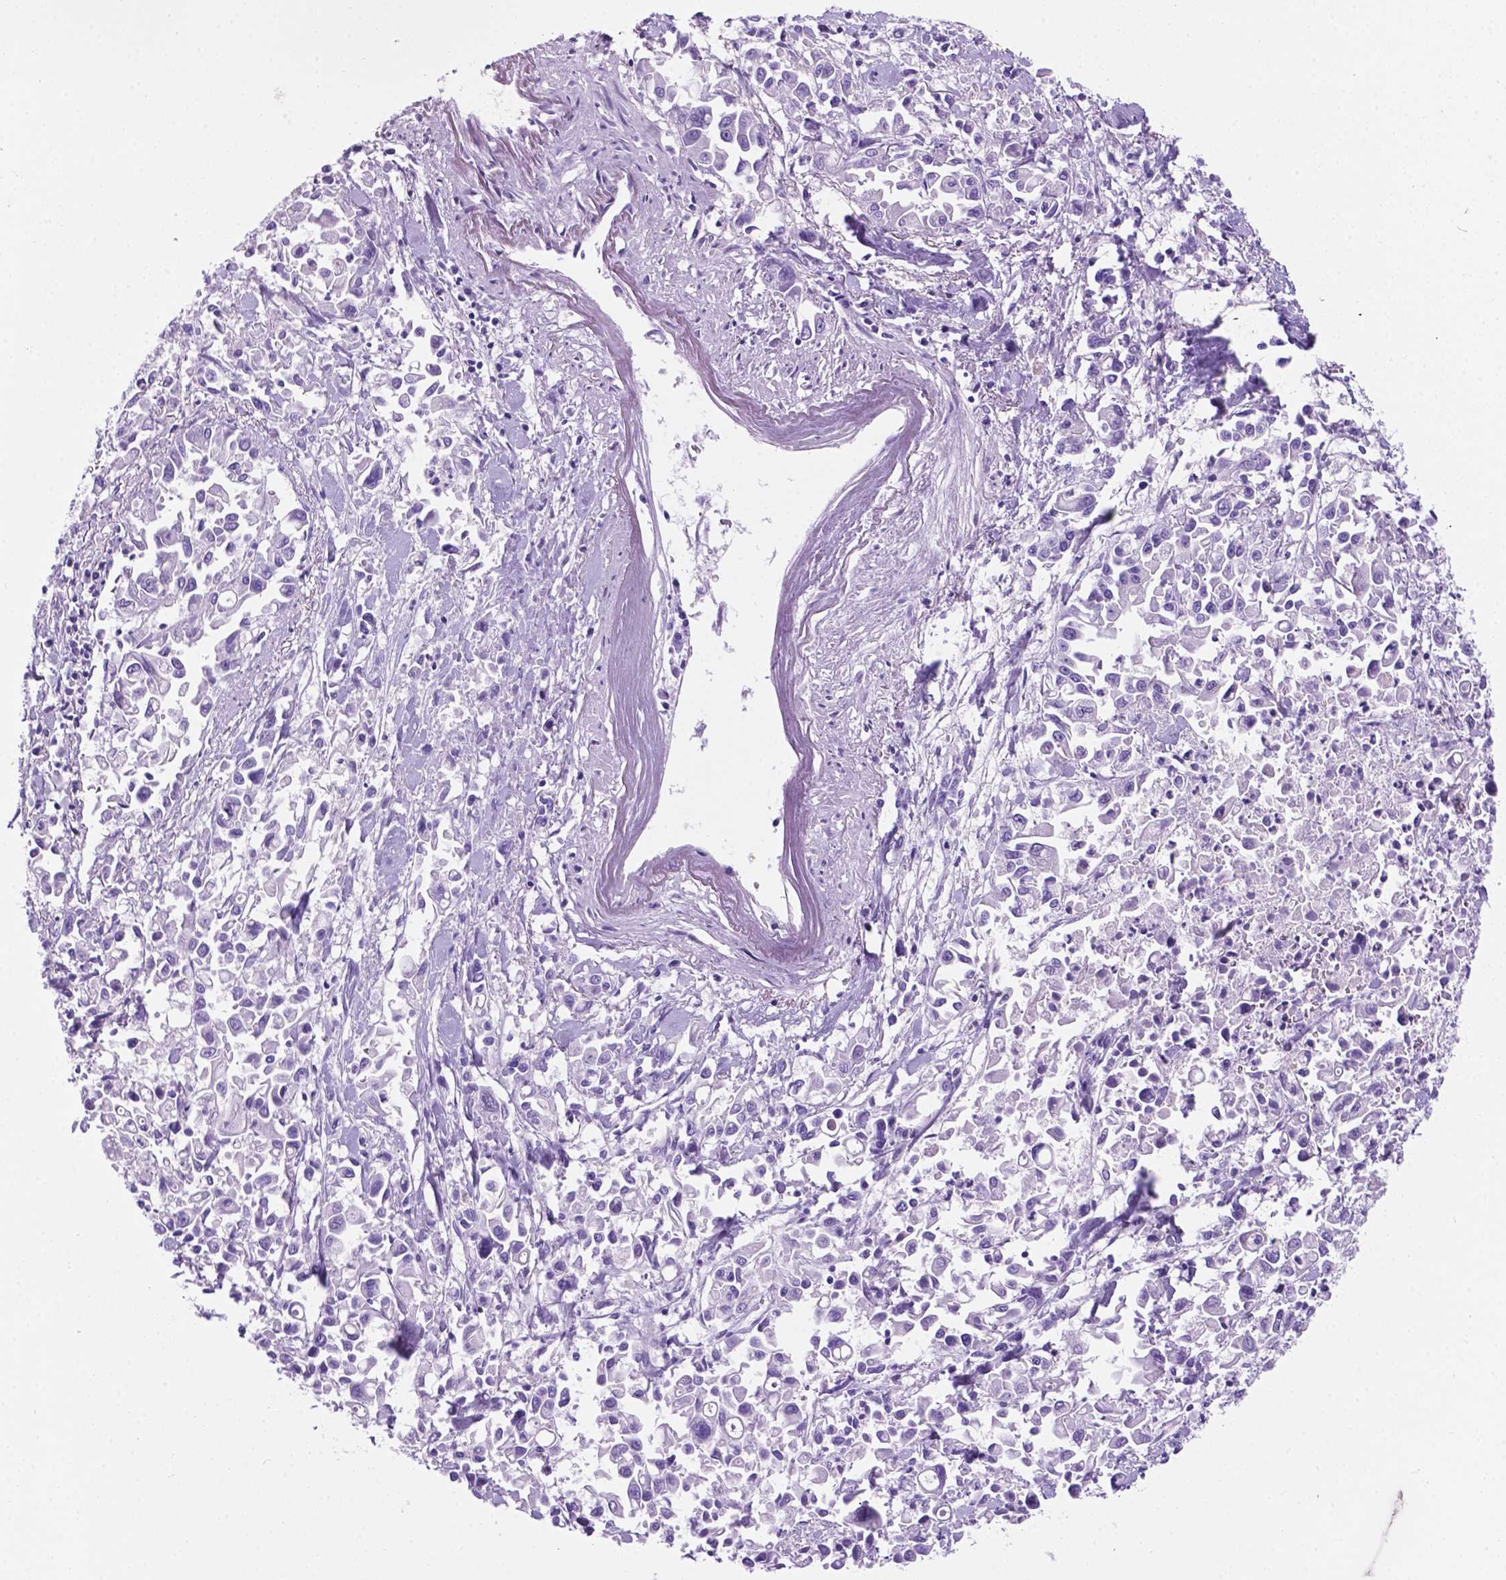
{"staining": {"intensity": "negative", "quantity": "none", "location": "none"}, "tissue": "pancreatic cancer", "cell_type": "Tumor cells", "image_type": "cancer", "snomed": [{"axis": "morphology", "description": "Adenocarcinoma, NOS"}, {"axis": "topography", "description": "Pancreas"}], "caption": "High magnification brightfield microscopy of pancreatic adenocarcinoma stained with DAB (3,3'-diaminobenzidine) (brown) and counterstained with hematoxylin (blue): tumor cells show no significant staining.", "gene": "TMEM210", "patient": {"sex": "female", "age": 83}}